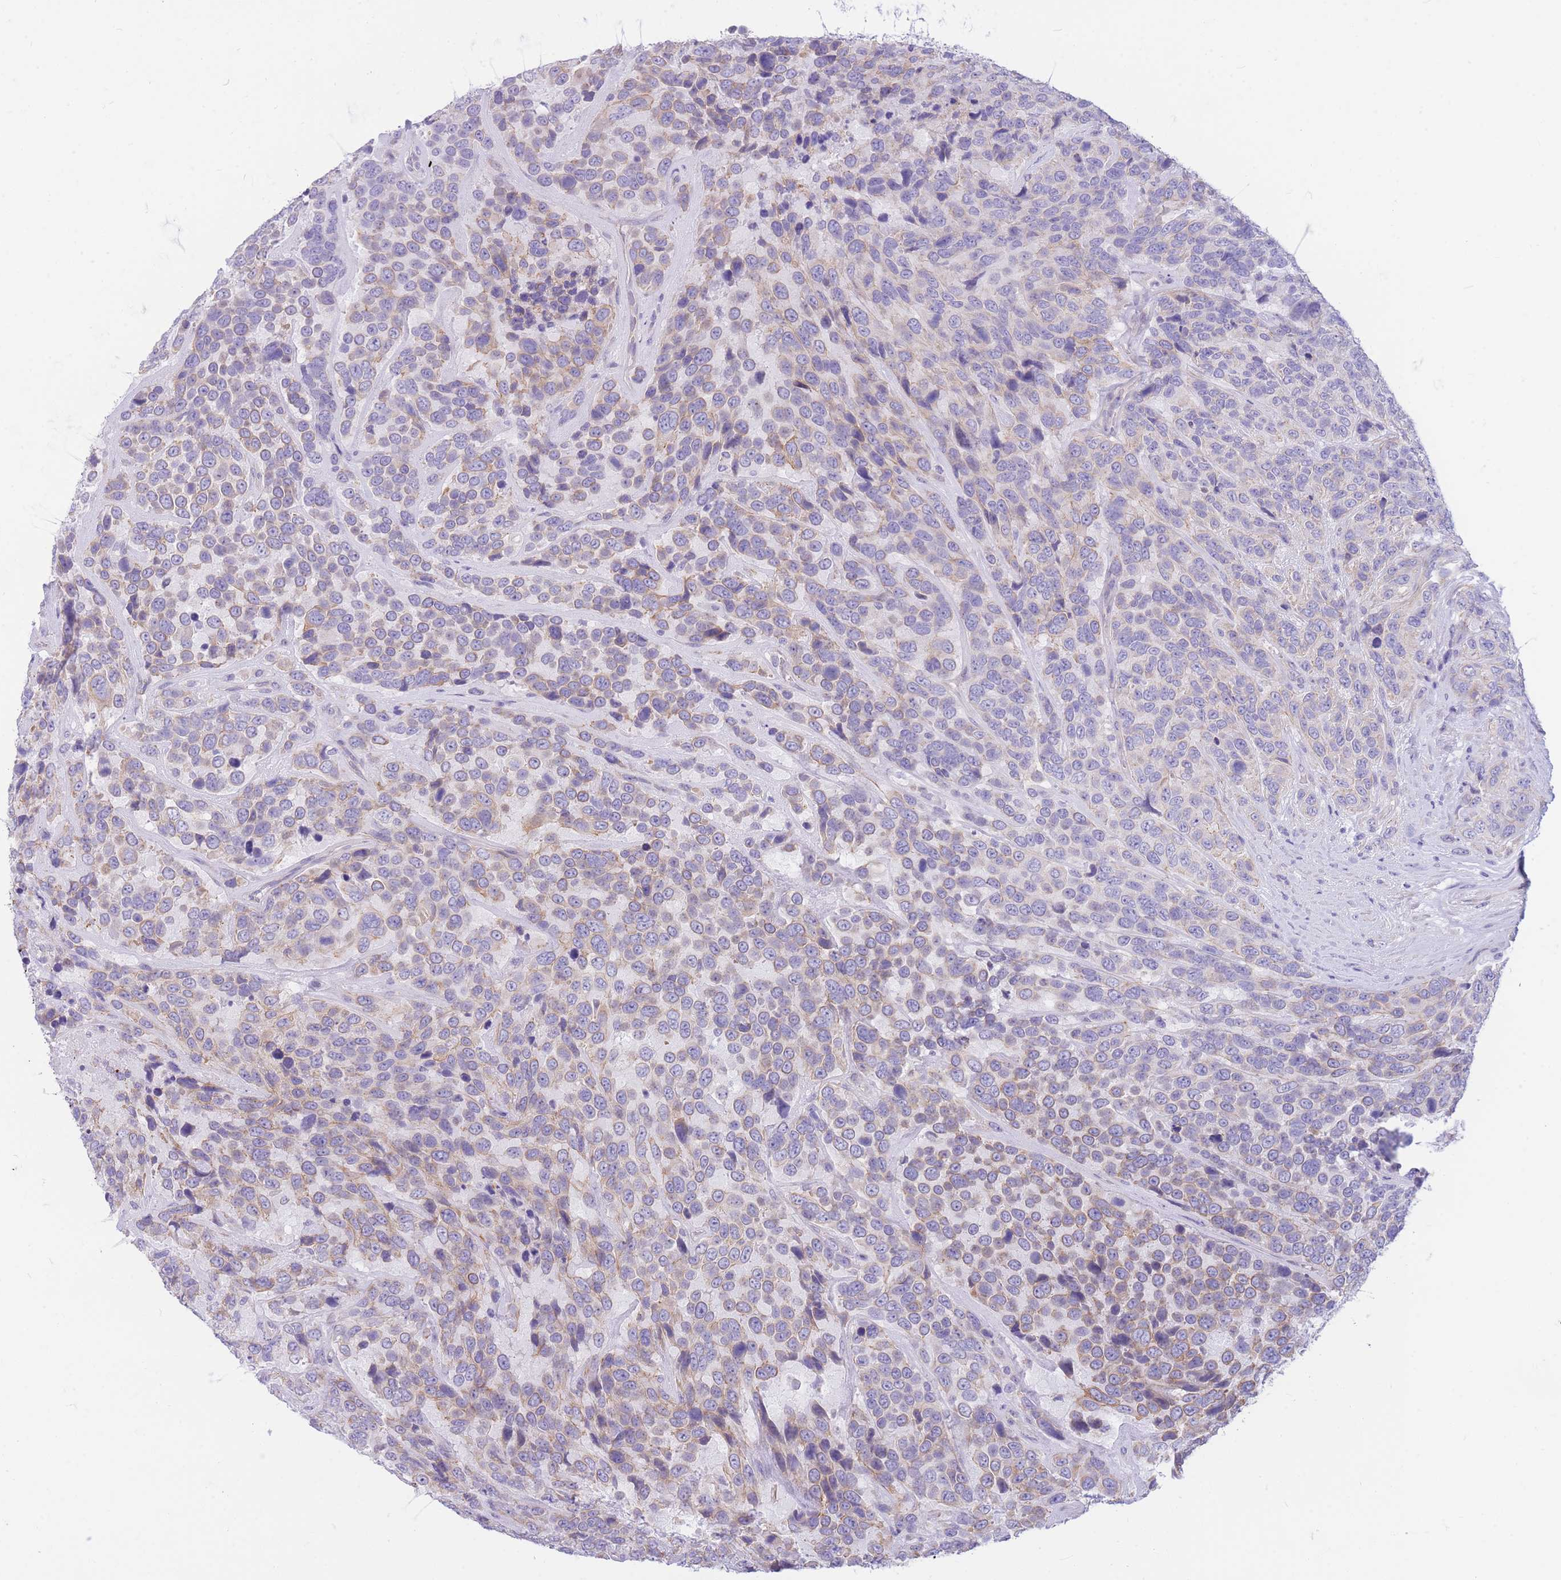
{"staining": {"intensity": "weak", "quantity": "<25%", "location": "cytoplasmic/membranous"}, "tissue": "urothelial cancer", "cell_type": "Tumor cells", "image_type": "cancer", "snomed": [{"axis": "morphology", "description": "Urothelial carcinoma, High grade"}, {"axis": "topography", "description": "Urinary bladder"}], "caption": "IHC of human urothelial cancer exhibits no expression in tumor cells.", "gene": "ZNF311", "patient": {"sex": "female", "age": 70}}